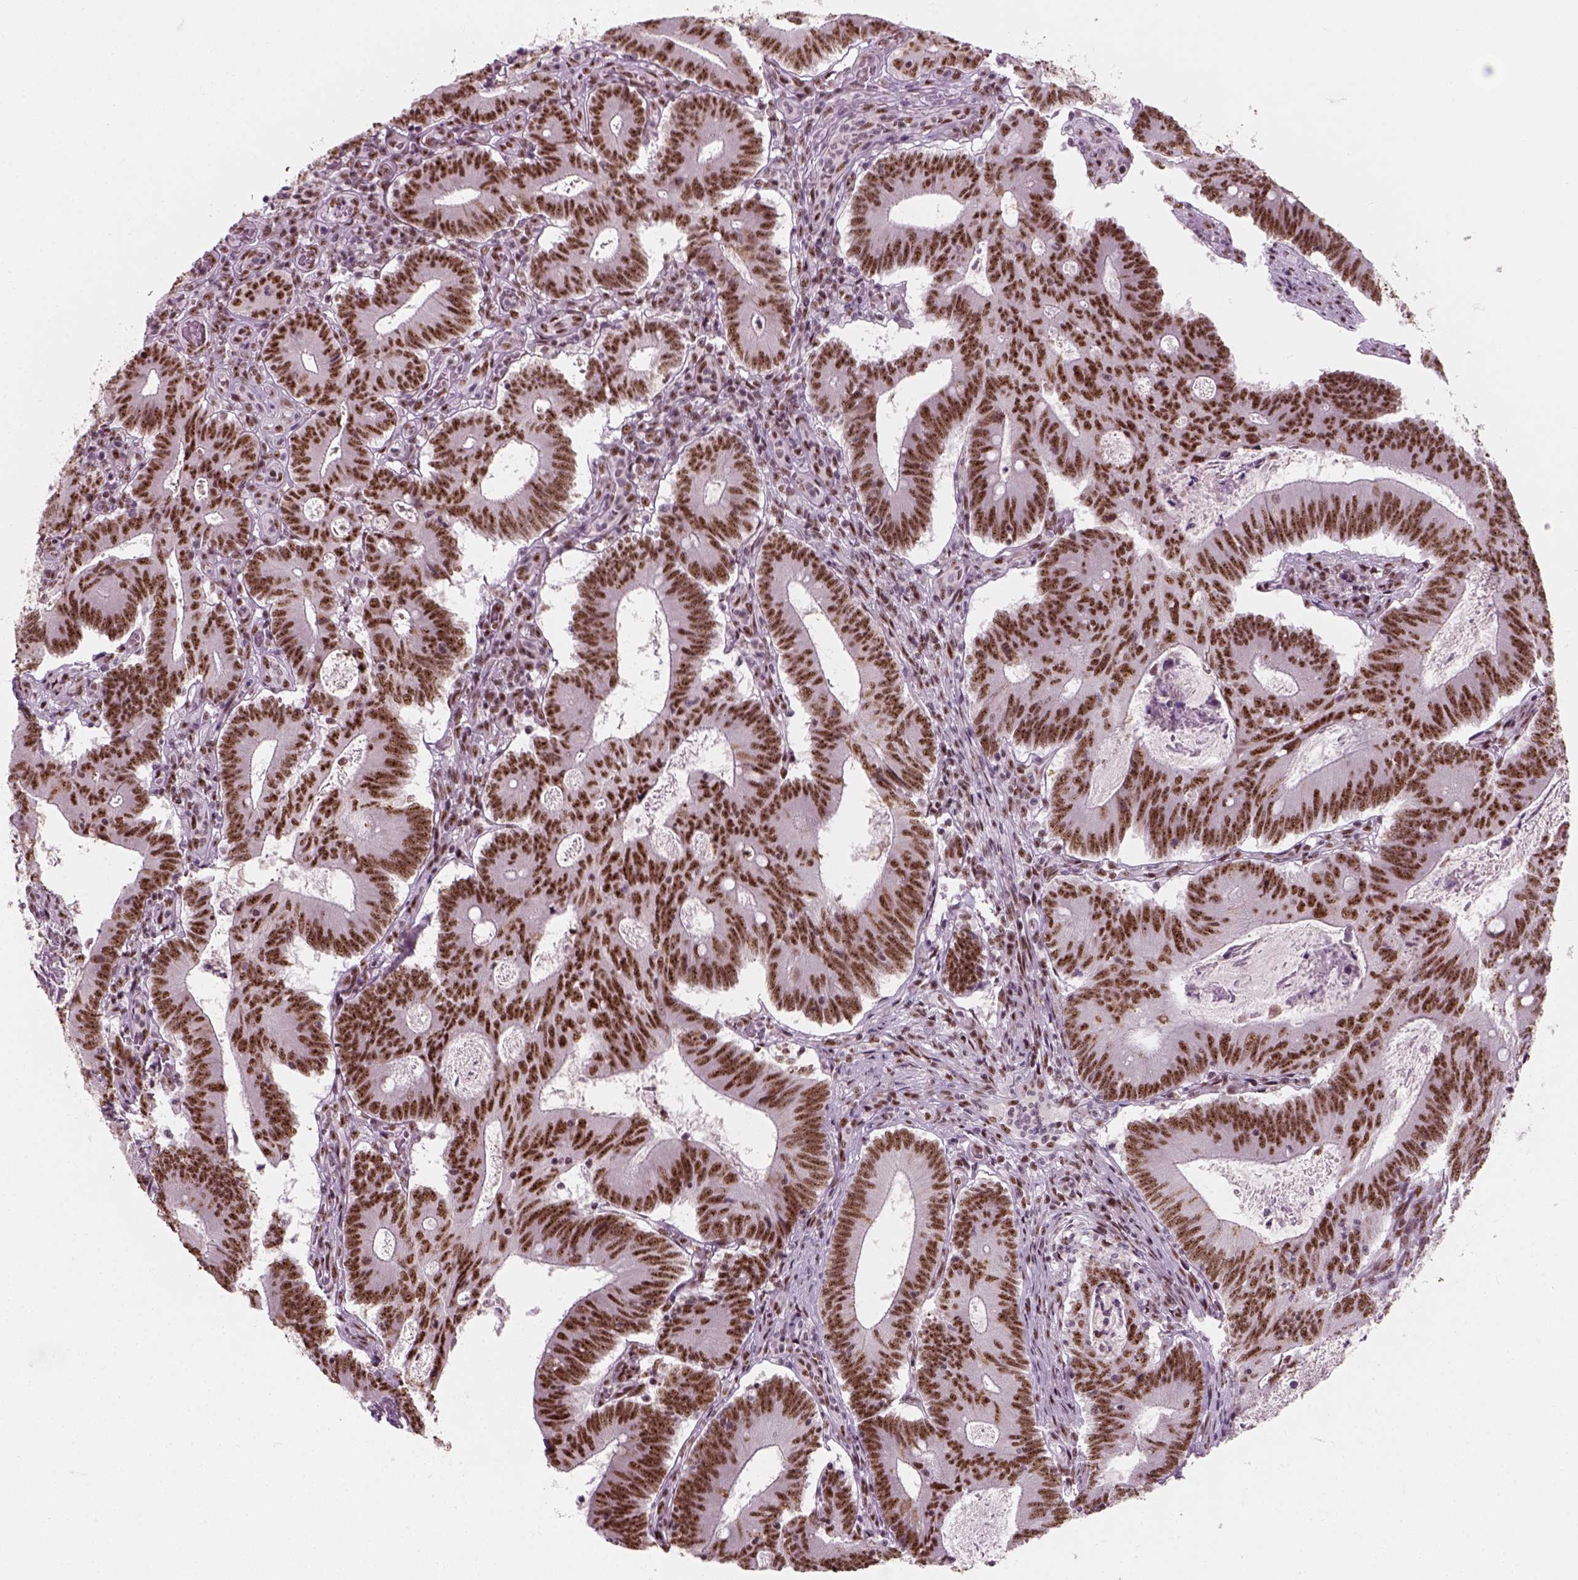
{"staining": {"intensity": "strong", "quantity": ">75%", "location": "nuclear"}, "tissue": "colorectal cancer", "cell_type": "Tumor cells", "image_type": "cancer", "snomed": [{"axis": "morphology", "description": "Adenocarcinoma, NOS"}, {"axis": "topography", "description": "Colon"}], "caption": "Protein expression analysis of adenocarcinoma (colorectal) shows strong nuclear expression in approximately >75% of tumor cells.", "gene": "GTF2F1", "patient": {"sex": "female", "age": 70}}